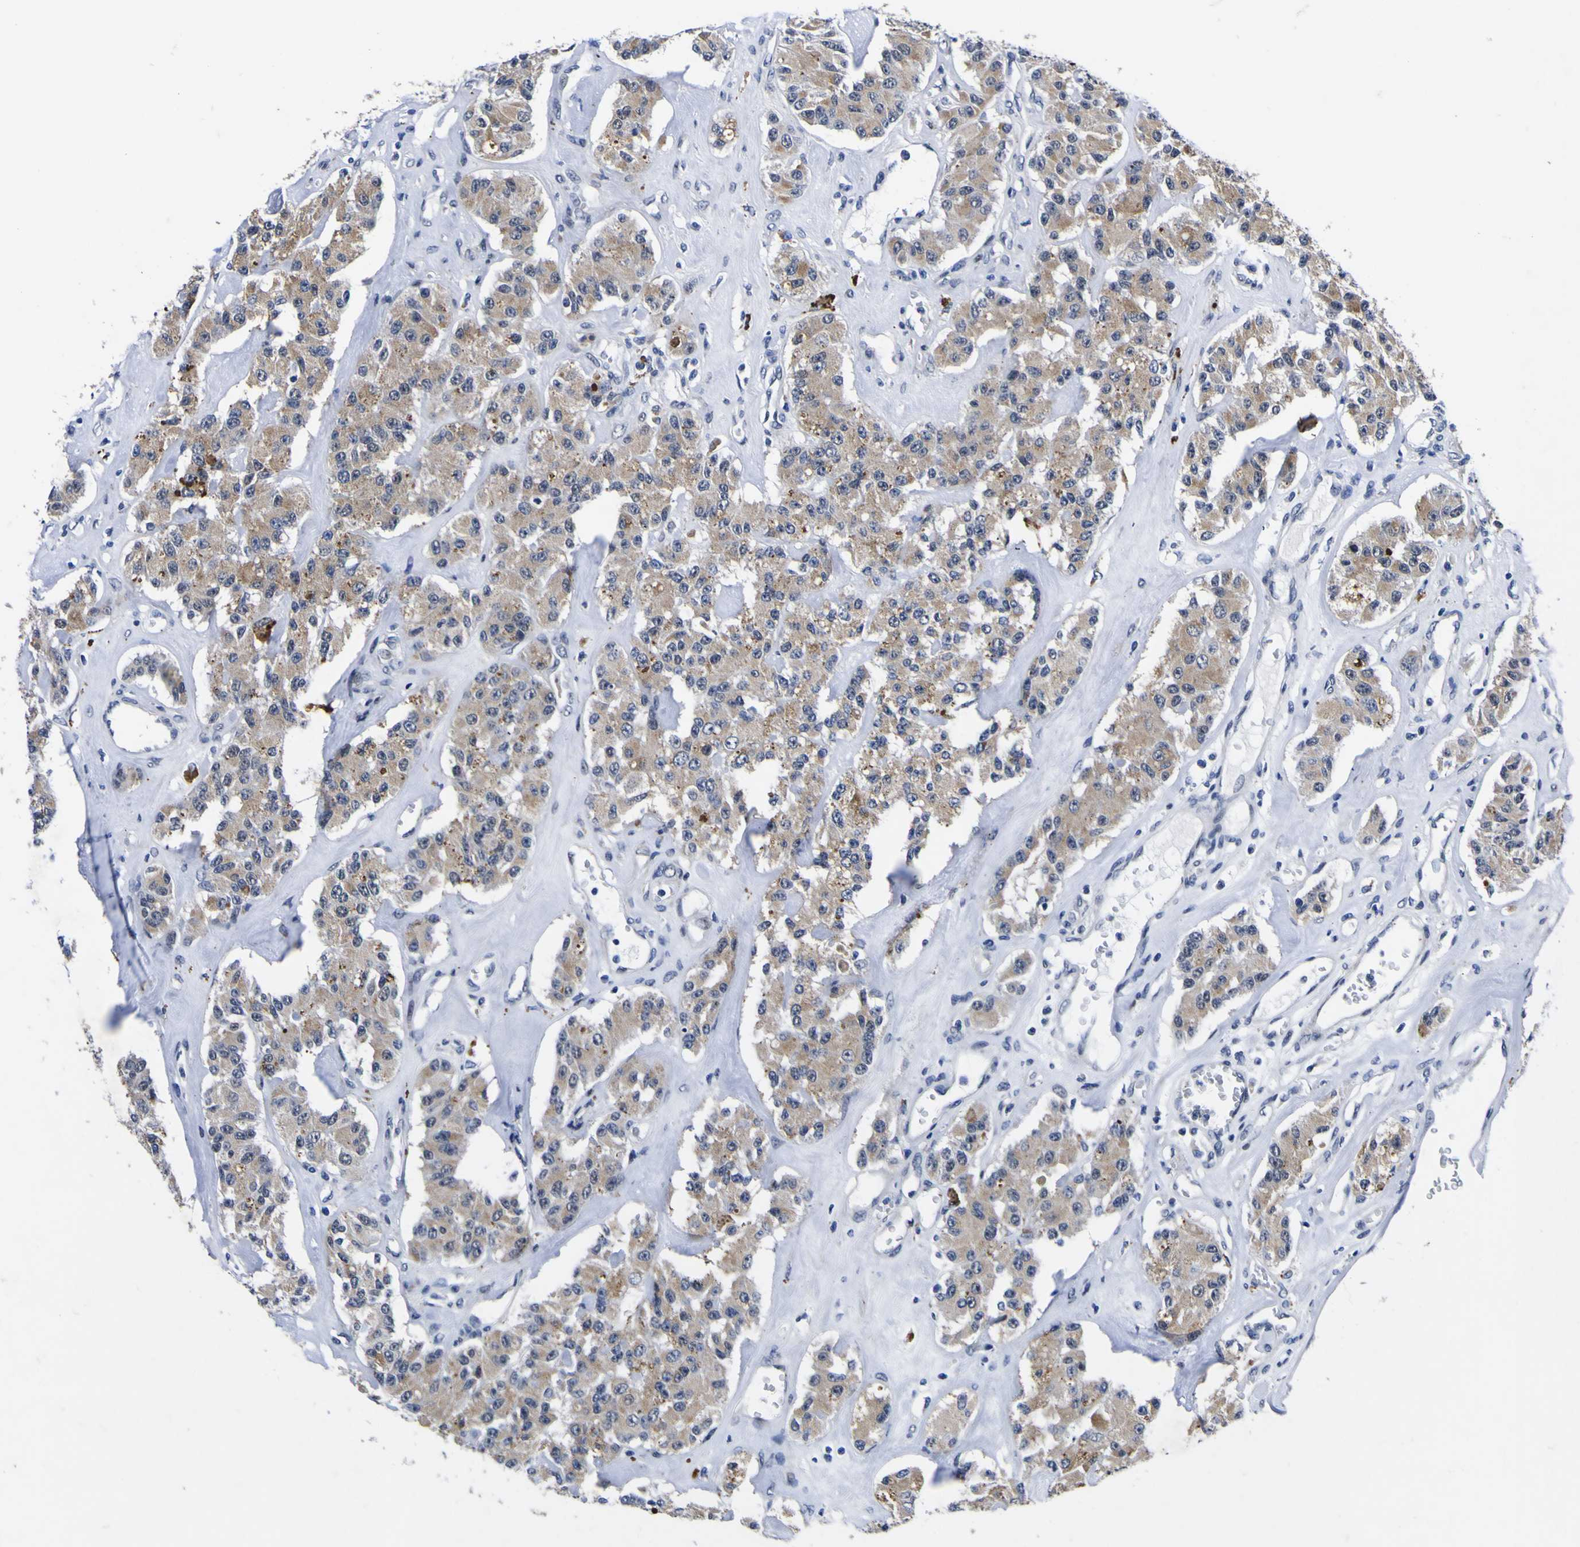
{"staining": {"intensity": "weak", "quantity": ">75%", "location": "cytoplasmic/membranous"}, "tissue": "carcinoid", "cell_type": "Tumor cells", "image_type": "cancer", "snomed": [{"axis": "morphology", "description": "Carcinoid, malignant, NOS"}, {"axis": "topography", "description": "Pancreas"}], "caption": "A high-resolution histopathology image shows IHC staining of malignant carcinoid, which displays weak cytoplasmic/membranous positivity in approximately >75% of tumor cells. (Stains: DAB in brown, nuclei in blue, Microscopy: brightfield microscopy at high magnification).", "gene": "IGFLR1", "patient": {"sex": "male", "age": 41}}